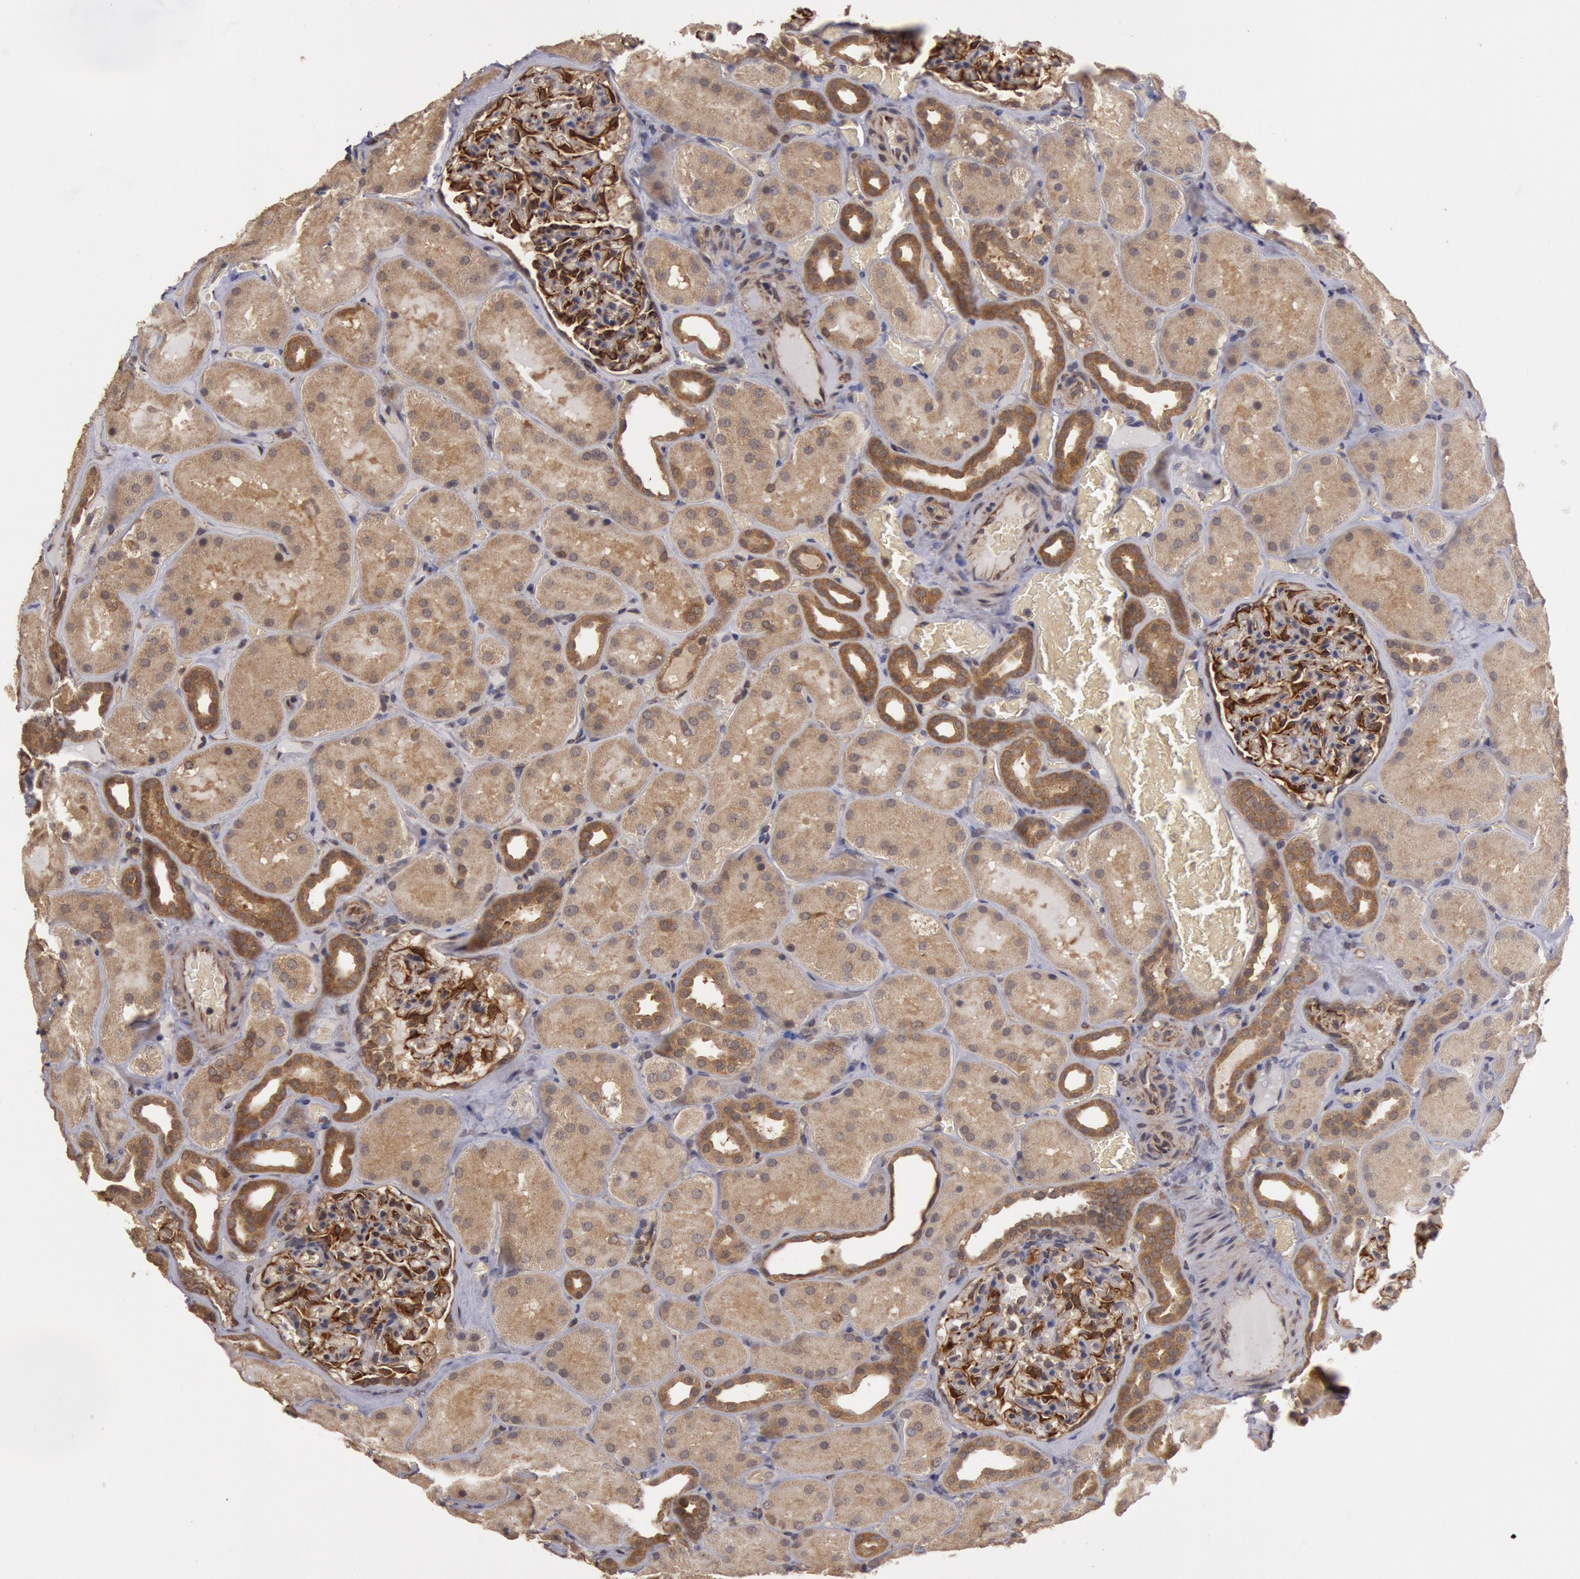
{"staining": {"intensity": "strong", "quantity": "25%-75%", "location": "cytoplasmic/membranous"}, "tissue": "kidney", "cell_type": "Cells in glomeruli", "image_type": "normal", "snomed": [{"axis": "morphology", "description": "Normal tissue, NOS"}, {"axis": "topography", "description": "Kidney"}], "caption": "High-power microscopy captured an immunohistochemistry (IHC) photomicrograph of benign kidney, revealing strong cytoplasmic/membranous staining in about 25%-75% of cells in glomeruli. (Brightfield microscopy of DAB IHC at high magnification).", "gene": "USP14", "patient": {"sex": "male", "age": 28}}